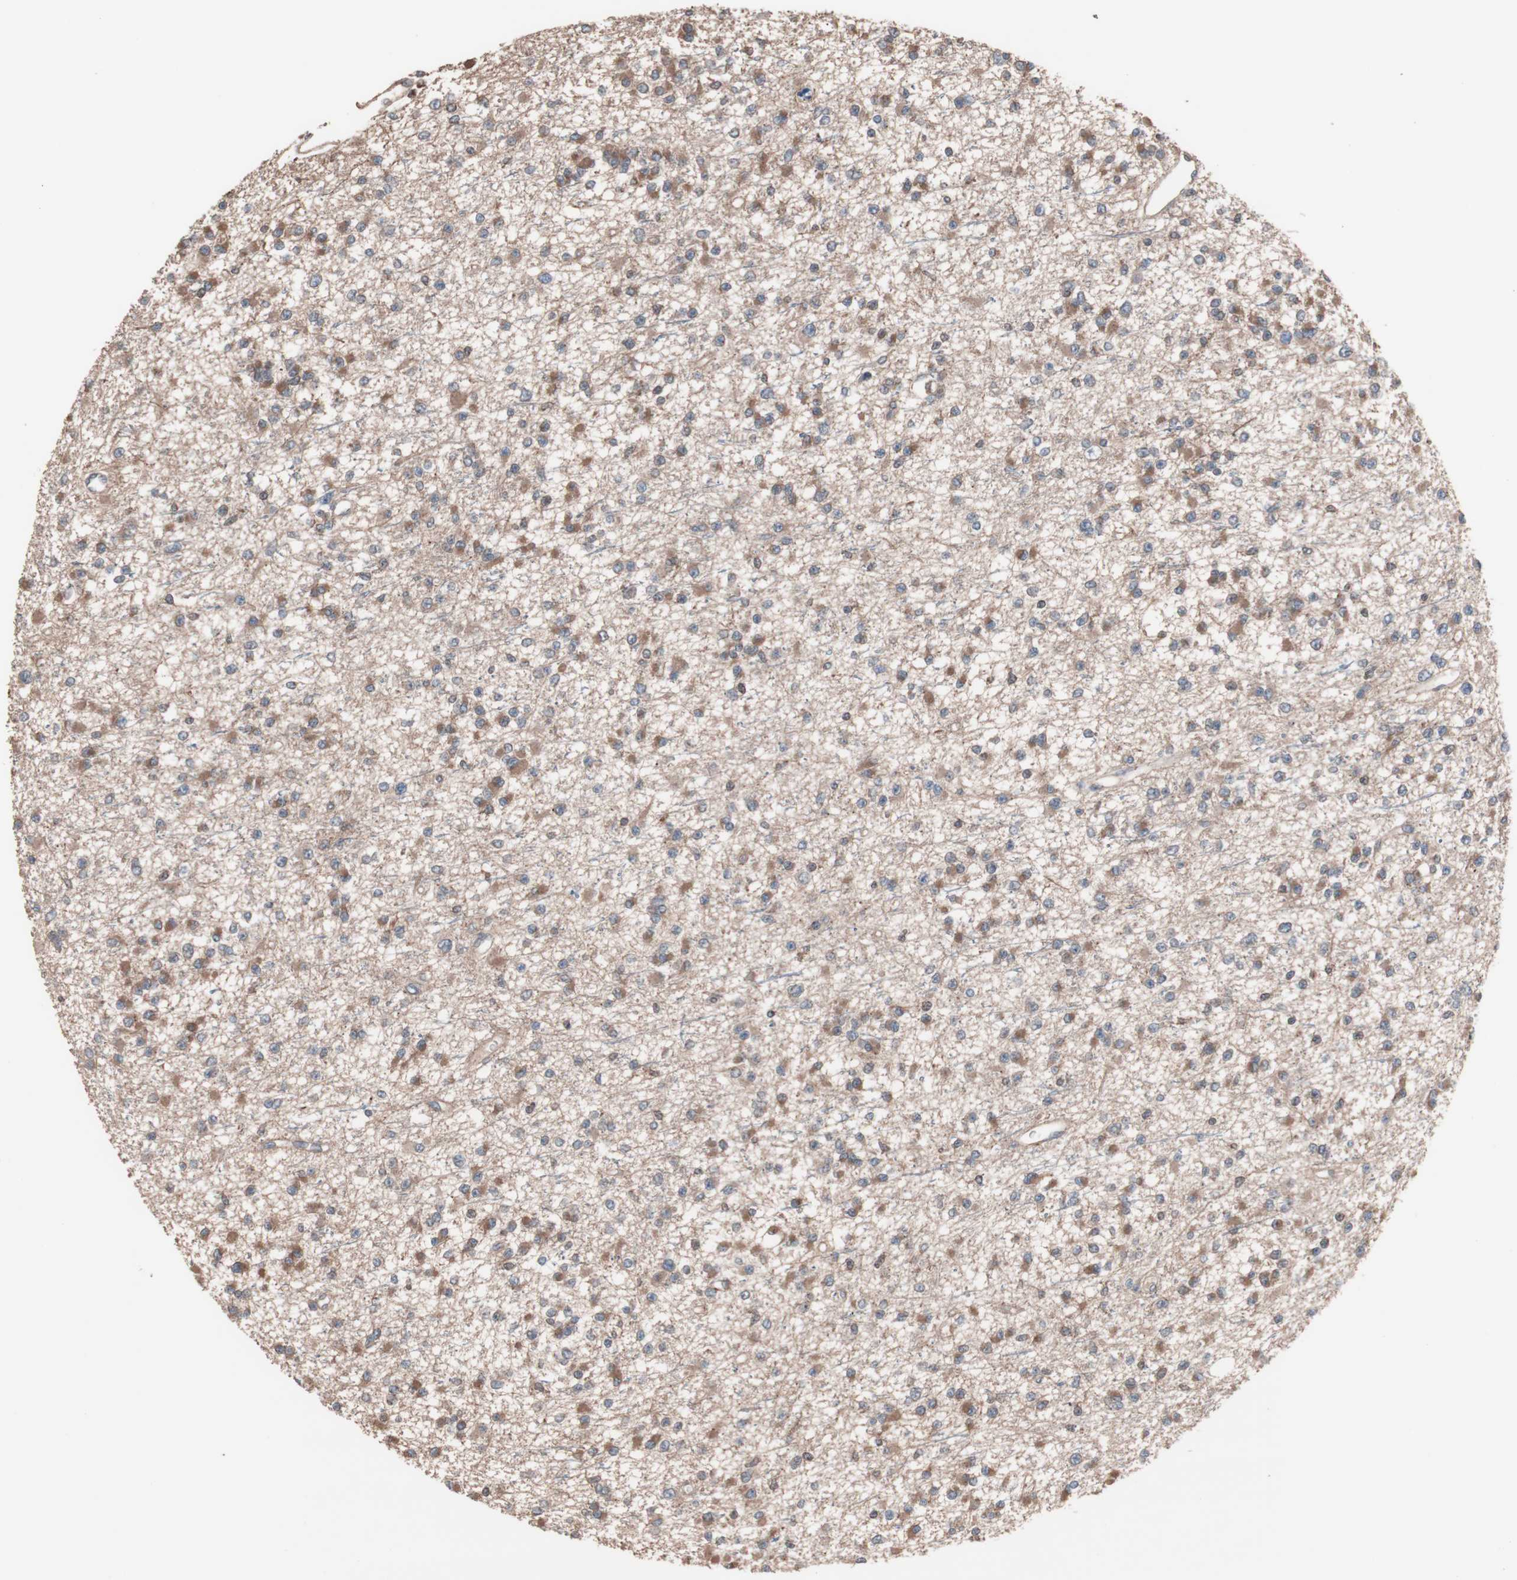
{"staining": {"intensity": "moderate", "quantity": "25%-75%", "location": "cytoplasmic/membranous"}, "tissue": "glioma", "cell_type": "Tumor cells", "image_type": "cancer", "snomed": [{"axis": "morphology", "description": "Glioma, malignant, Low grade"}, {"axis": "topography", "description": "Brain"}], "caption": "Immunohistochemistry (IHC) staining of glioma, which shows medium levels of moderate cytoplasmic/membranous staining in about 25%-75% of tumor cells indicating moderate cytoplasmic/membranous protein expression. The staining was performed using DAB (brown) for protein detection and nuclei were counterstained in hematoxylin (blue).", "gene": "ATG7", "patient": {"sex": "female", "age": 22}}